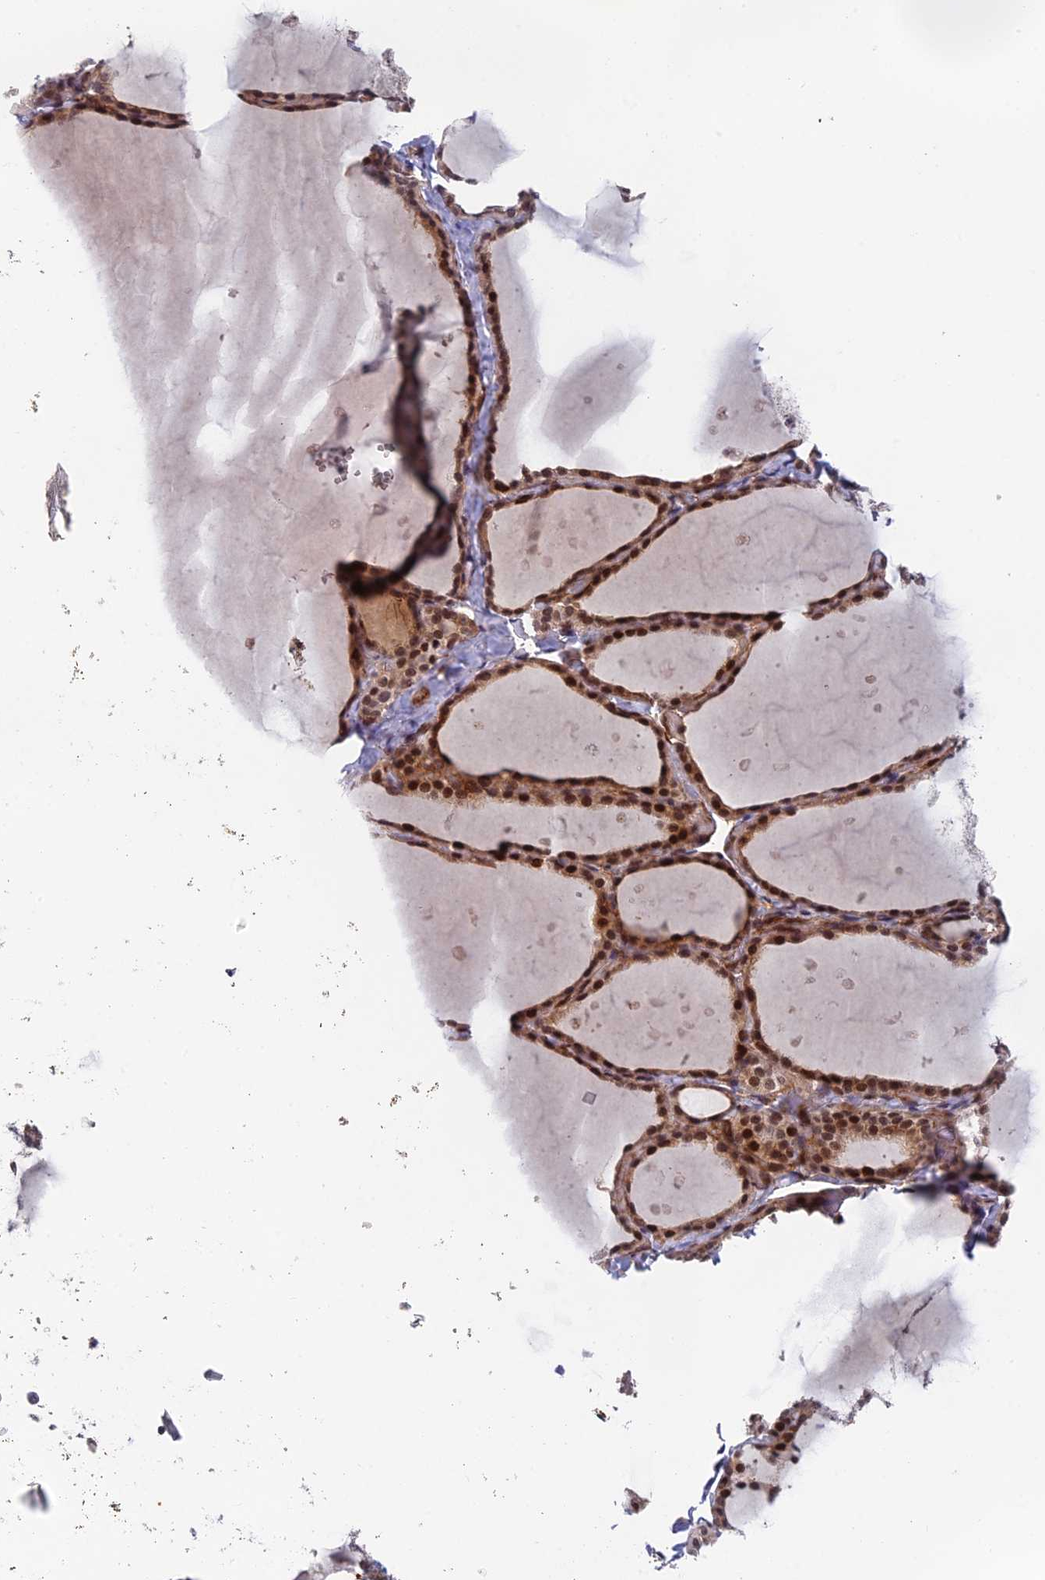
{"staining": {"intensity": "moderate", "quantity": ">75%", "location": "cytoplasmic/membranous,nuclear"}, "tissue": "thyroid gland", "cell_type": "Glandular cells", "image_type": "normal", "snomed": [{"axis": "morphology", "description": "Normal tissue, NOS"}, {"axis": "topography", "description": "Thyroid gland"}], "caption": "Moderate cytoplasmic/membranous,nuclear protein expression is appreciated in about >75% of glandular cells in thyroid gland.", "gene": "OSBPL1A", "patient": {"sex": "female", "age": 44}}